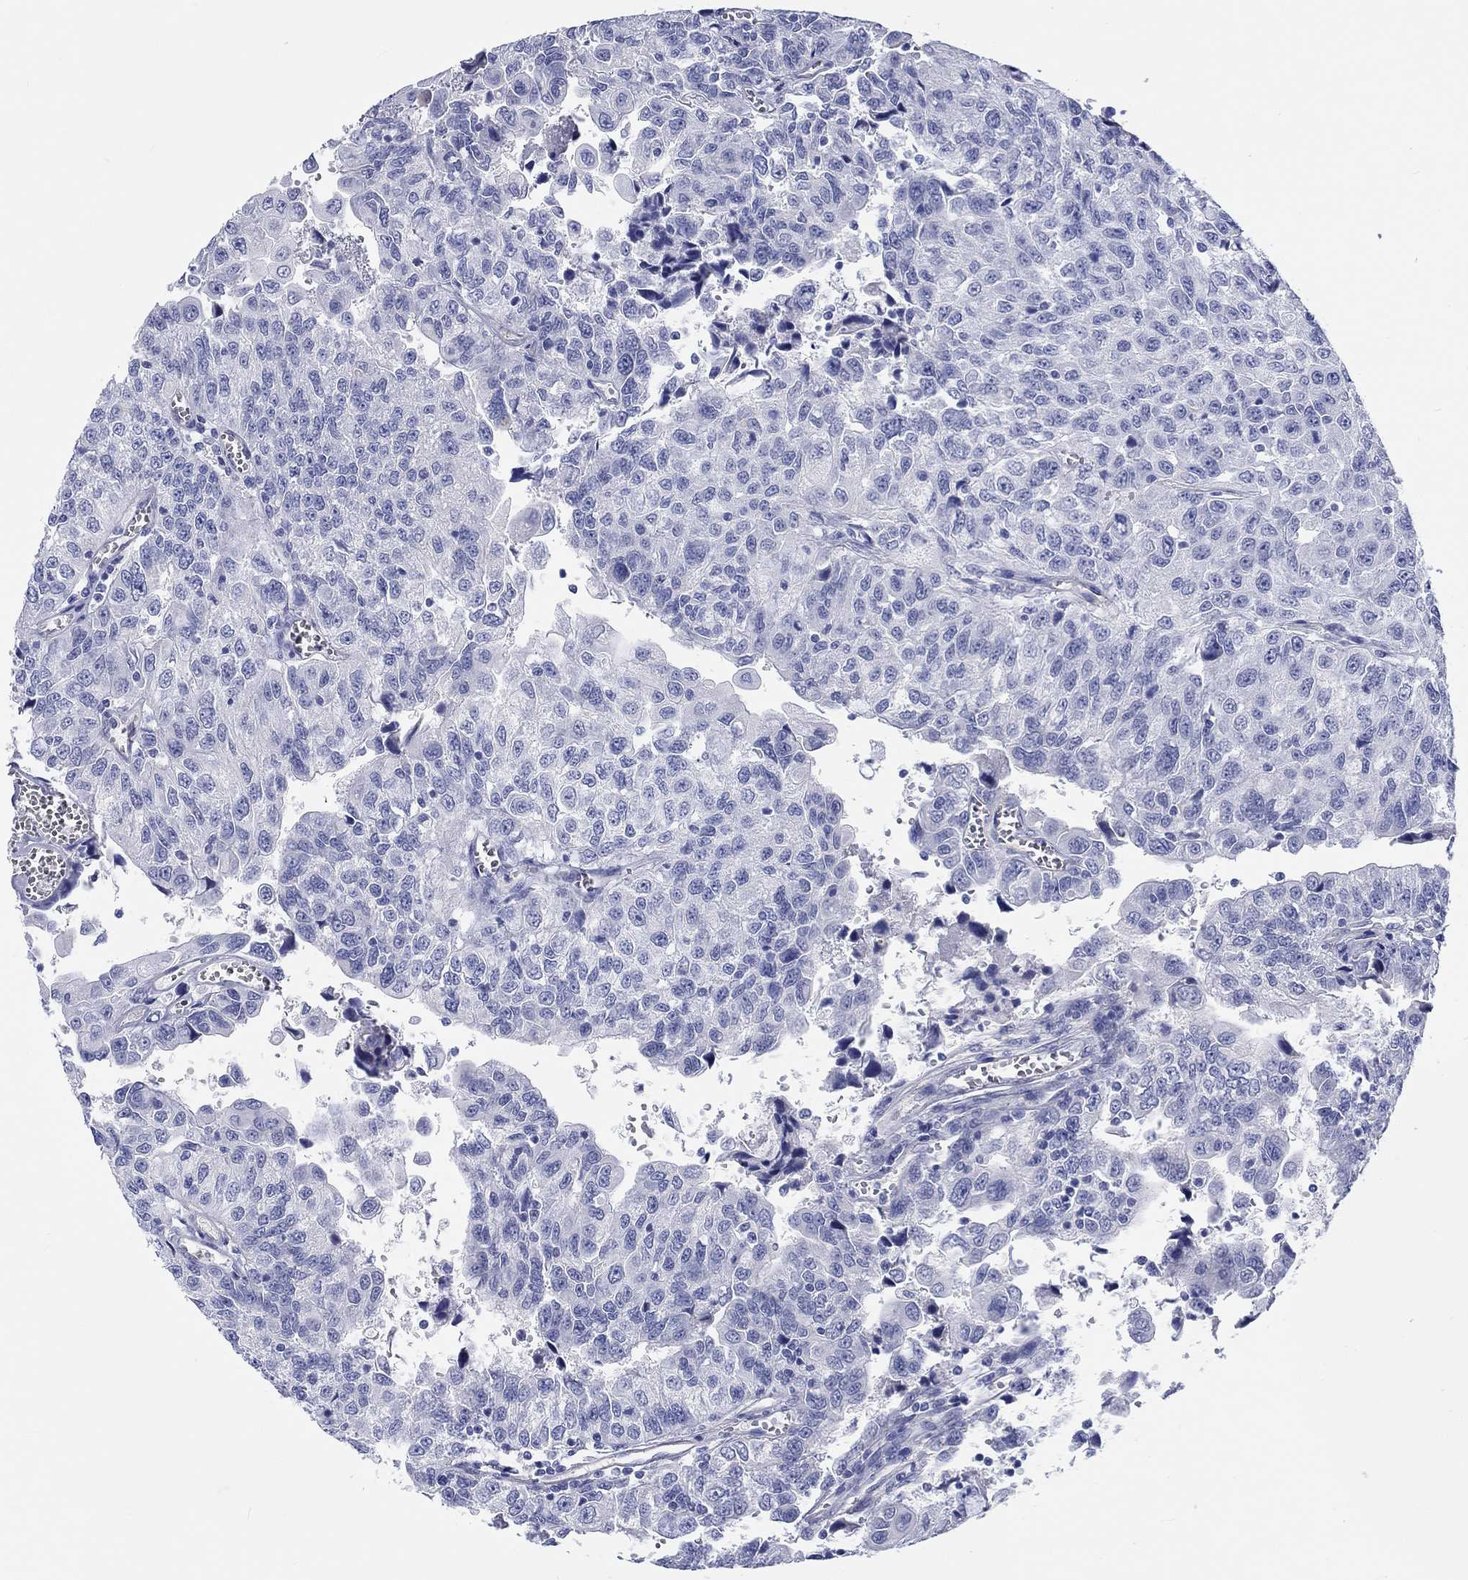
{"staining": {"intensity": "negative", "quantity": "none", "location": "none"}, "tissue": "urothelial cancer", "cell_type": "Tumor cells", "image_type": "cancer", "snomed": [{"axis": "morphology", "description": "Urothelial carcinoma, NOS"}, {"axis": "morphology", "description": "Urothelial carcinoma, High grade"}, {"axis": "topography", "description": "Urinary bladder"}], "caption": "Immunohistochemical staining of human urothelial carcinoma (high-grade) exhibits no significant positivity in tumor cells. The staining was performed using DAB to visualize the protein expression in brown, while the nuclei were stained in blue with hematoxylin (Magnification: 20x).", "gene": "CDY2B", "patient": {"sex": "female", "age": 73}}